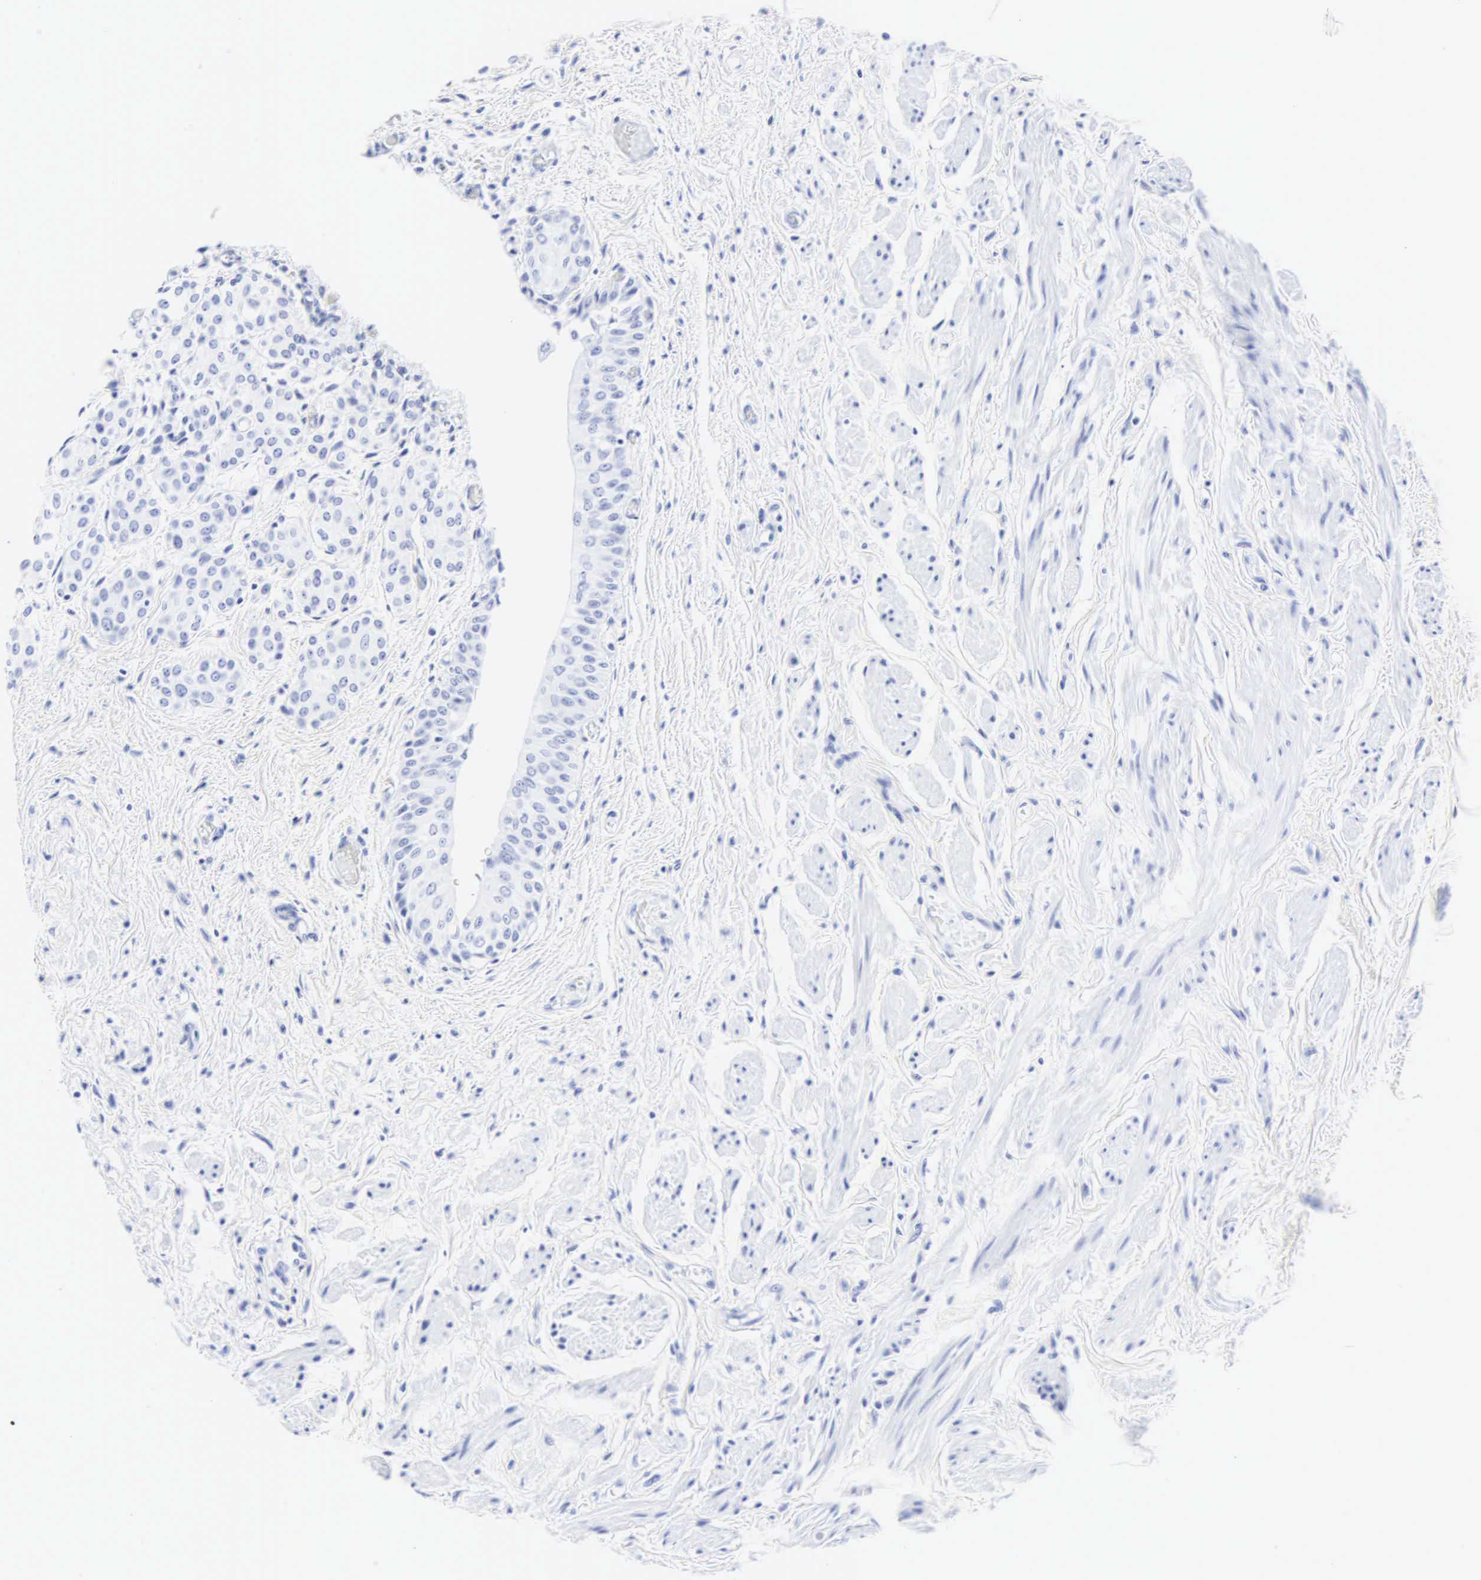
{"staining": {"intensity": "negative", "quantity": "none", "location": "none"}, "tissue": "urinary bladder", "cell_type": "Urothelial cells", "image_type": "normal", "snomed": [{"axis": "morphology", "description": "Normal tissue, NOS"}, {"axis": "topography", "description": "Urinary bladder"}], "caption": "An IHC image of normal urinary bladder is shown. There is no staining in urothelial cells of urinary bladder. (DAB immunohistochemistry (IHC) visualized using brightfield microscopy, high magnification).", "gene": "CGB3", "patient": {"sex": "male", "age": 72}}